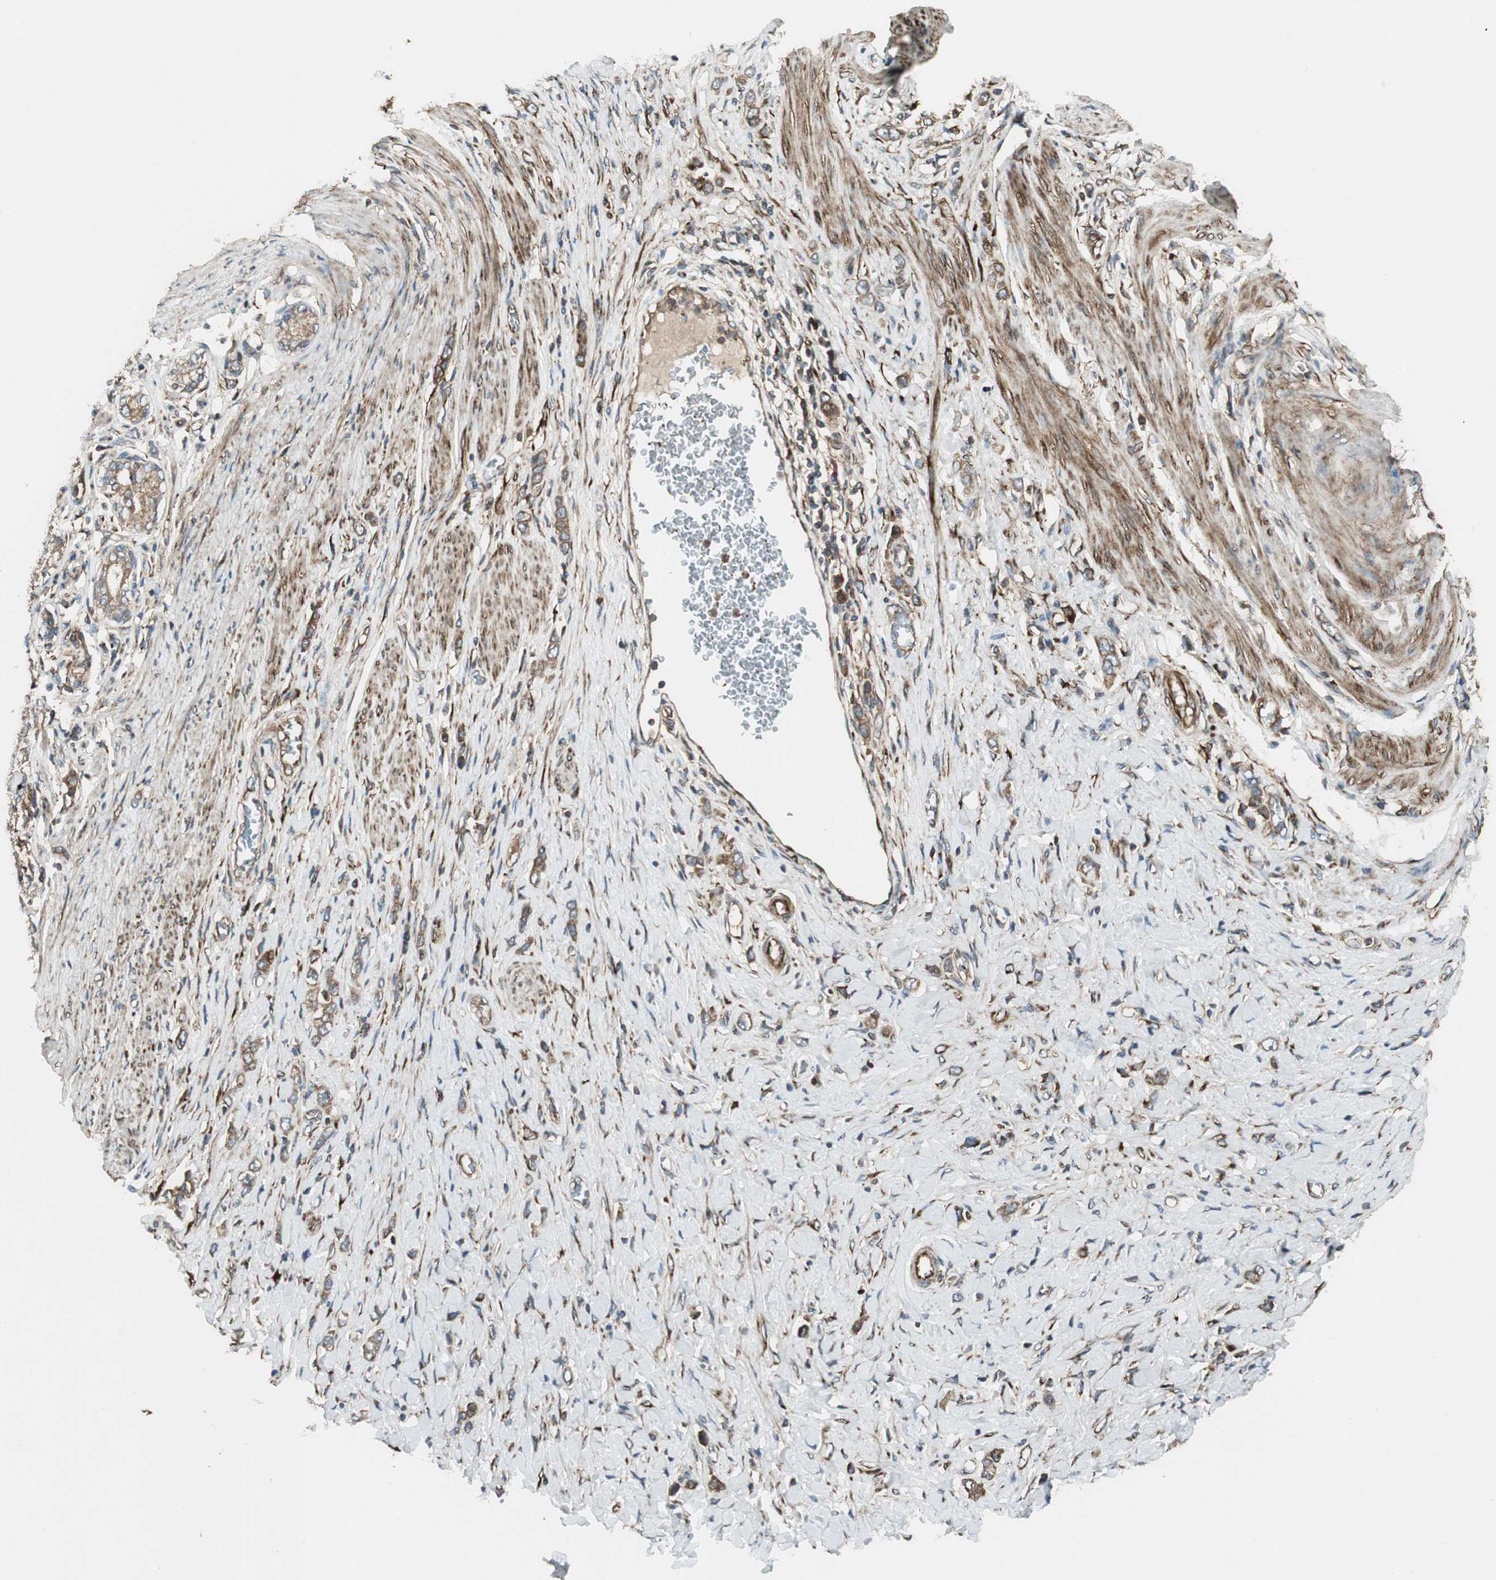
{"staining": {"intensity": "moderate", "quantity": ">75%", "location": "cytoplasmic/membranous"}, "tissue": "stomach cancer", "cell_type": "Tumor cells", "image_type": "cancer", "snomed": [{"axis": "morphology", "description": "Normal tissue, NOS"}, {"axis": "morphology", "description": "Adenocarcinoma, NOS"}, {"axis": "topography", "description": "Stomach, upper"}, {"axis": "topography", "description": "Stomach"}], "caption": "Immunohistochemistry (IHC) histopathology image of stomach cancer stained for a protein (brown), which displays medium levels of moderate cytoplasmic/membranous expression in about >75% of tumor cells.", "gene": "PRKG1", "patient": {"sex": "female", "age": 65}}